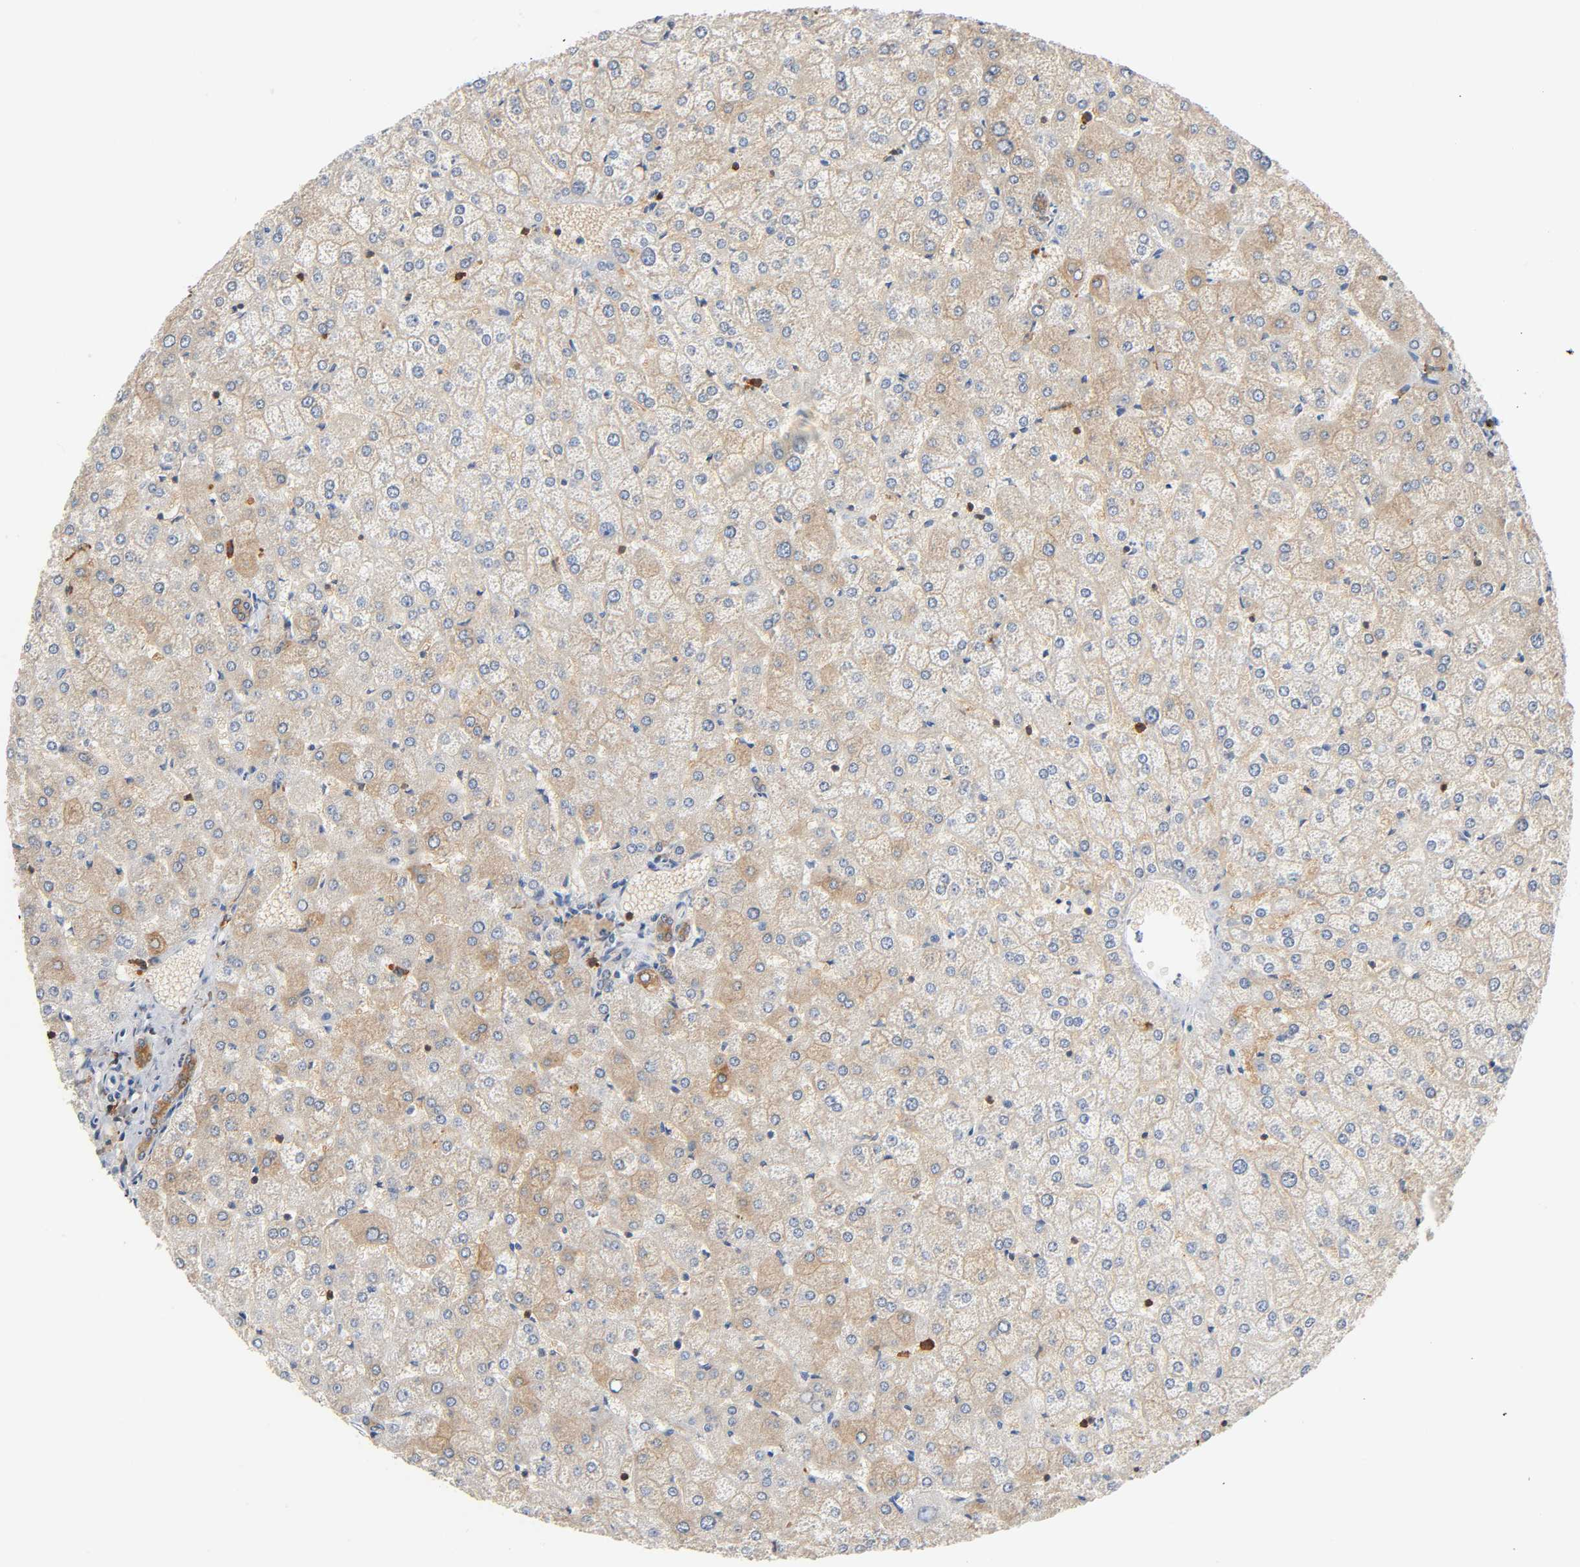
{"staining": {"intensity": "moderate", "quantity": ">75%", "location": "cytoplasmic/membranous"}, "tissue": "liver", "cell_type": "Cholangiocytes", "image_type": "normal", "snomed": [{"axis": "morphology", "description": "Normal tissue, NOS"}, {"axis": "topography", "description": "Liver"}], "caption": "Benign liver was stained to show a protein in brown. There is medium levels of moderate cytoplasmic/membranous expression in approximately >75% of cholangiocytes. (DAB (3,3'-diaminobenzidine) = brown stain, brightfield microscopy at high magnification).", "gene": "BIN1", "patient": {"sex": "female", "age": 32}}